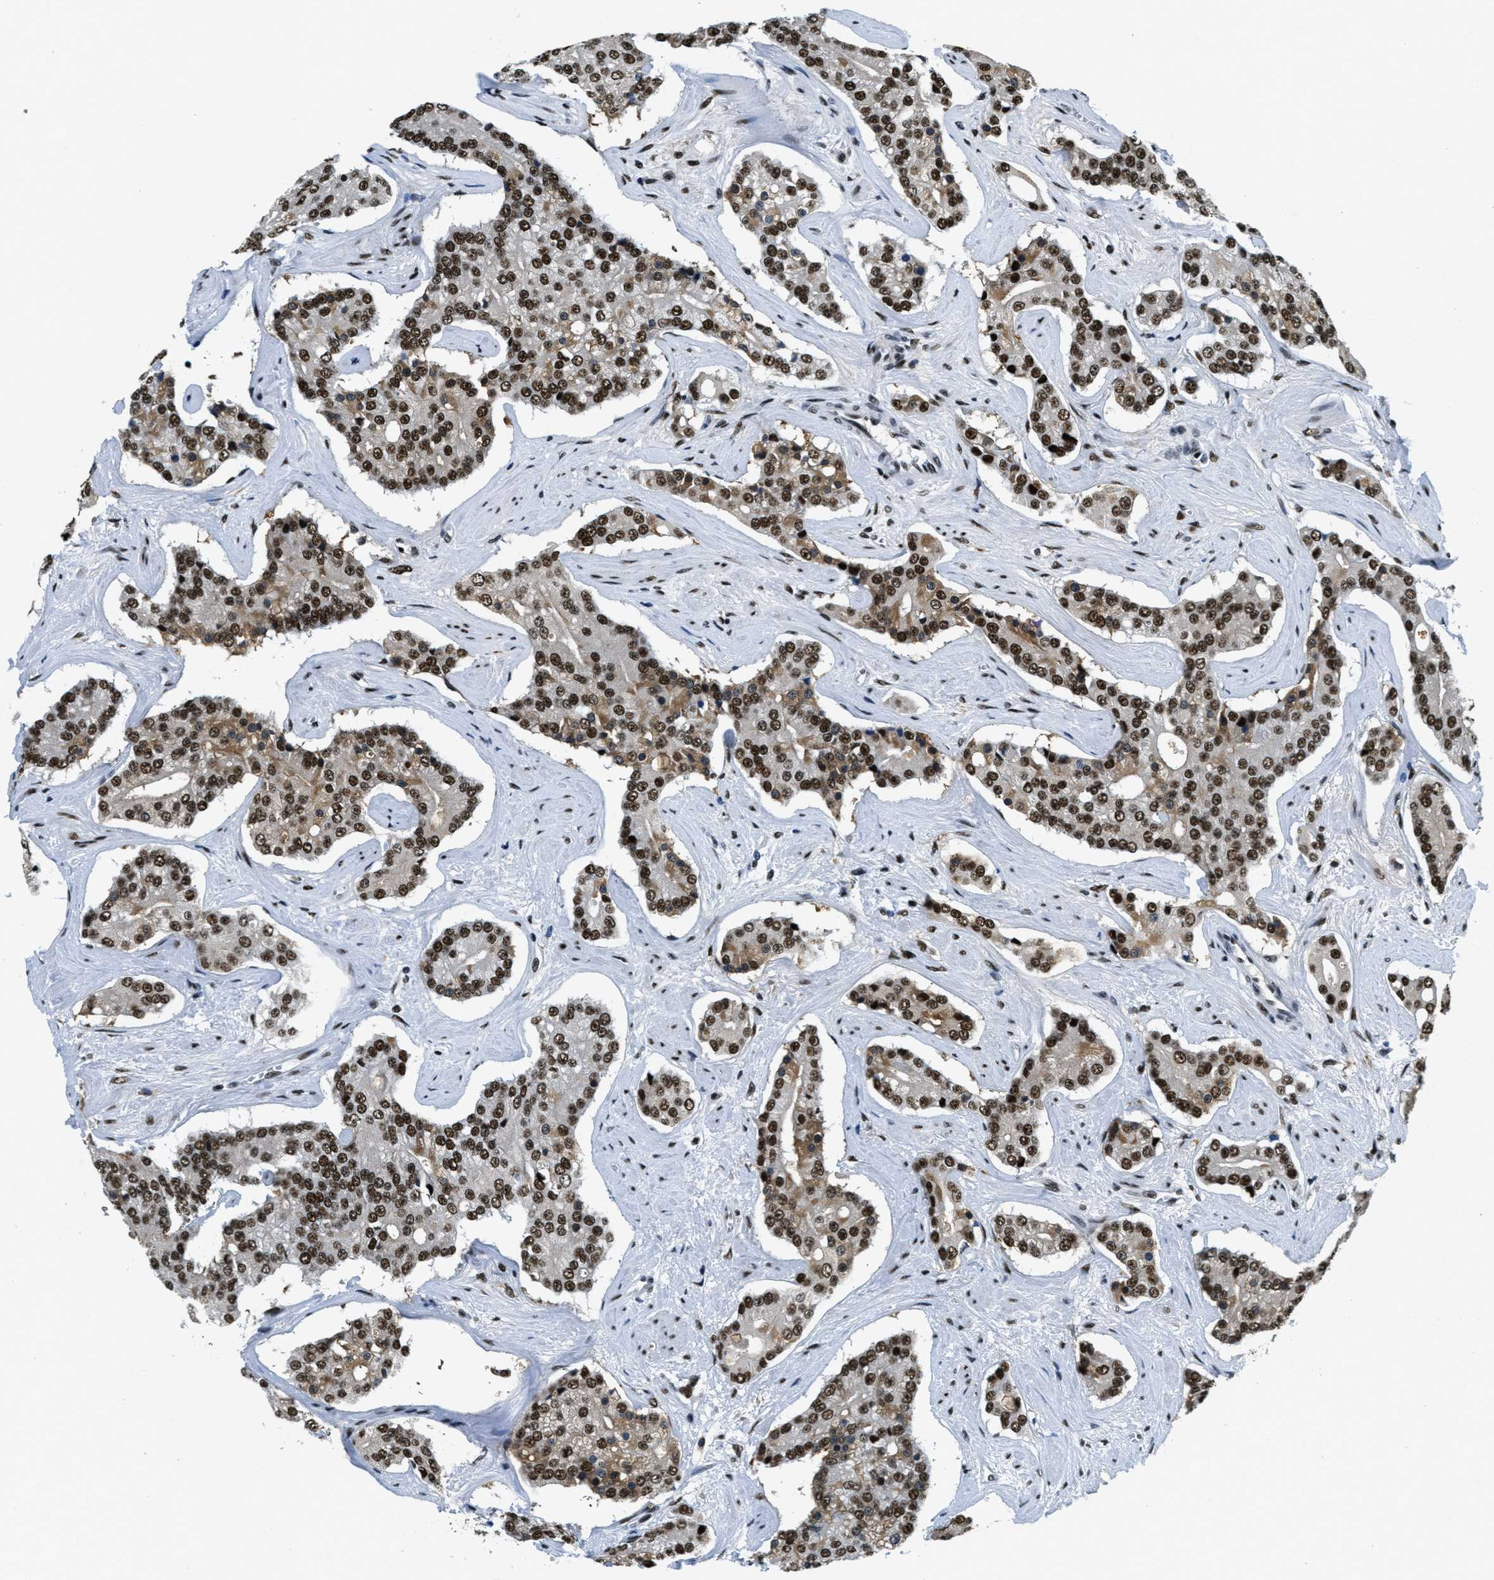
{"staining": {"intensity": "strong", "quantity": ">75%", "location": "nuclear"}, "tissue": "prostate cancer", "cell_type": "Tumor cells", "image_type": "cancer", "snomed": [{"axis": "morphology", "description": "Adenocarcinoma, High grade"}, {"axis": "topography", "description": "Prostate"}], "caption": "Protein expression analysis of prostate cancer demonstrates strong nuclear positivity in approximately >75% of tumor cells.", "gene": "SSB", "patient": {"sex": "male", "age": 71}}